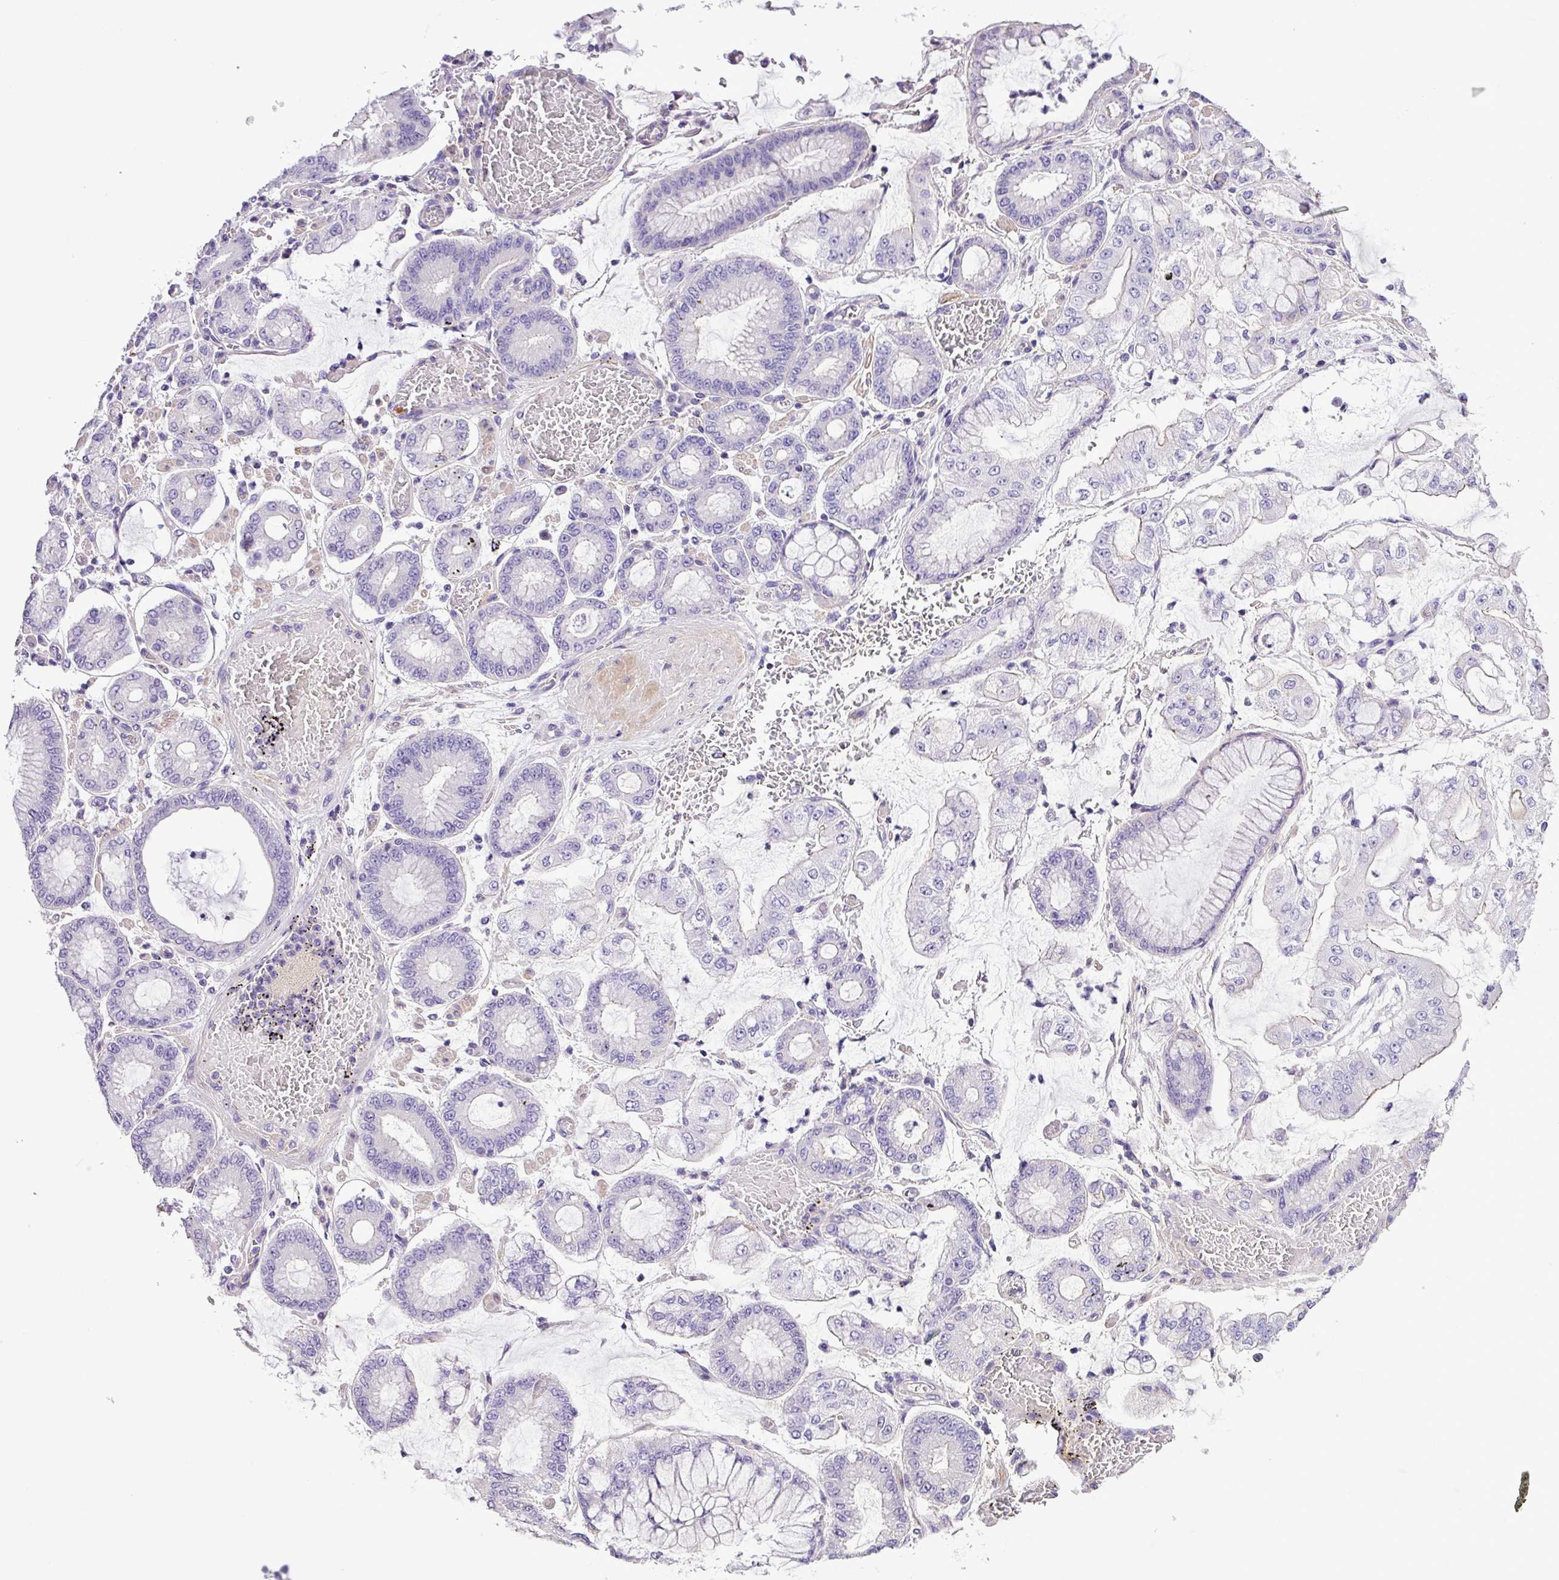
{"staining": {"intensity": "negative", "quantity": "none", "location": "none"}, "tissue": "stomach cancer", "cell_type": "Tumor cells", "image_type": "cancer", "snomed": [{"axis": "morphology", "description": "Adenocarcinoma, NOS"}, {"axis": "topography", "description": "Stomach"}], "caption": "DAB immunohistochemical staining of adenocarcinoma (stomach) shows no significant staining in tumor cells.", "gene": "ZNF334", "patient": {"sex": "male", "age": 76}}